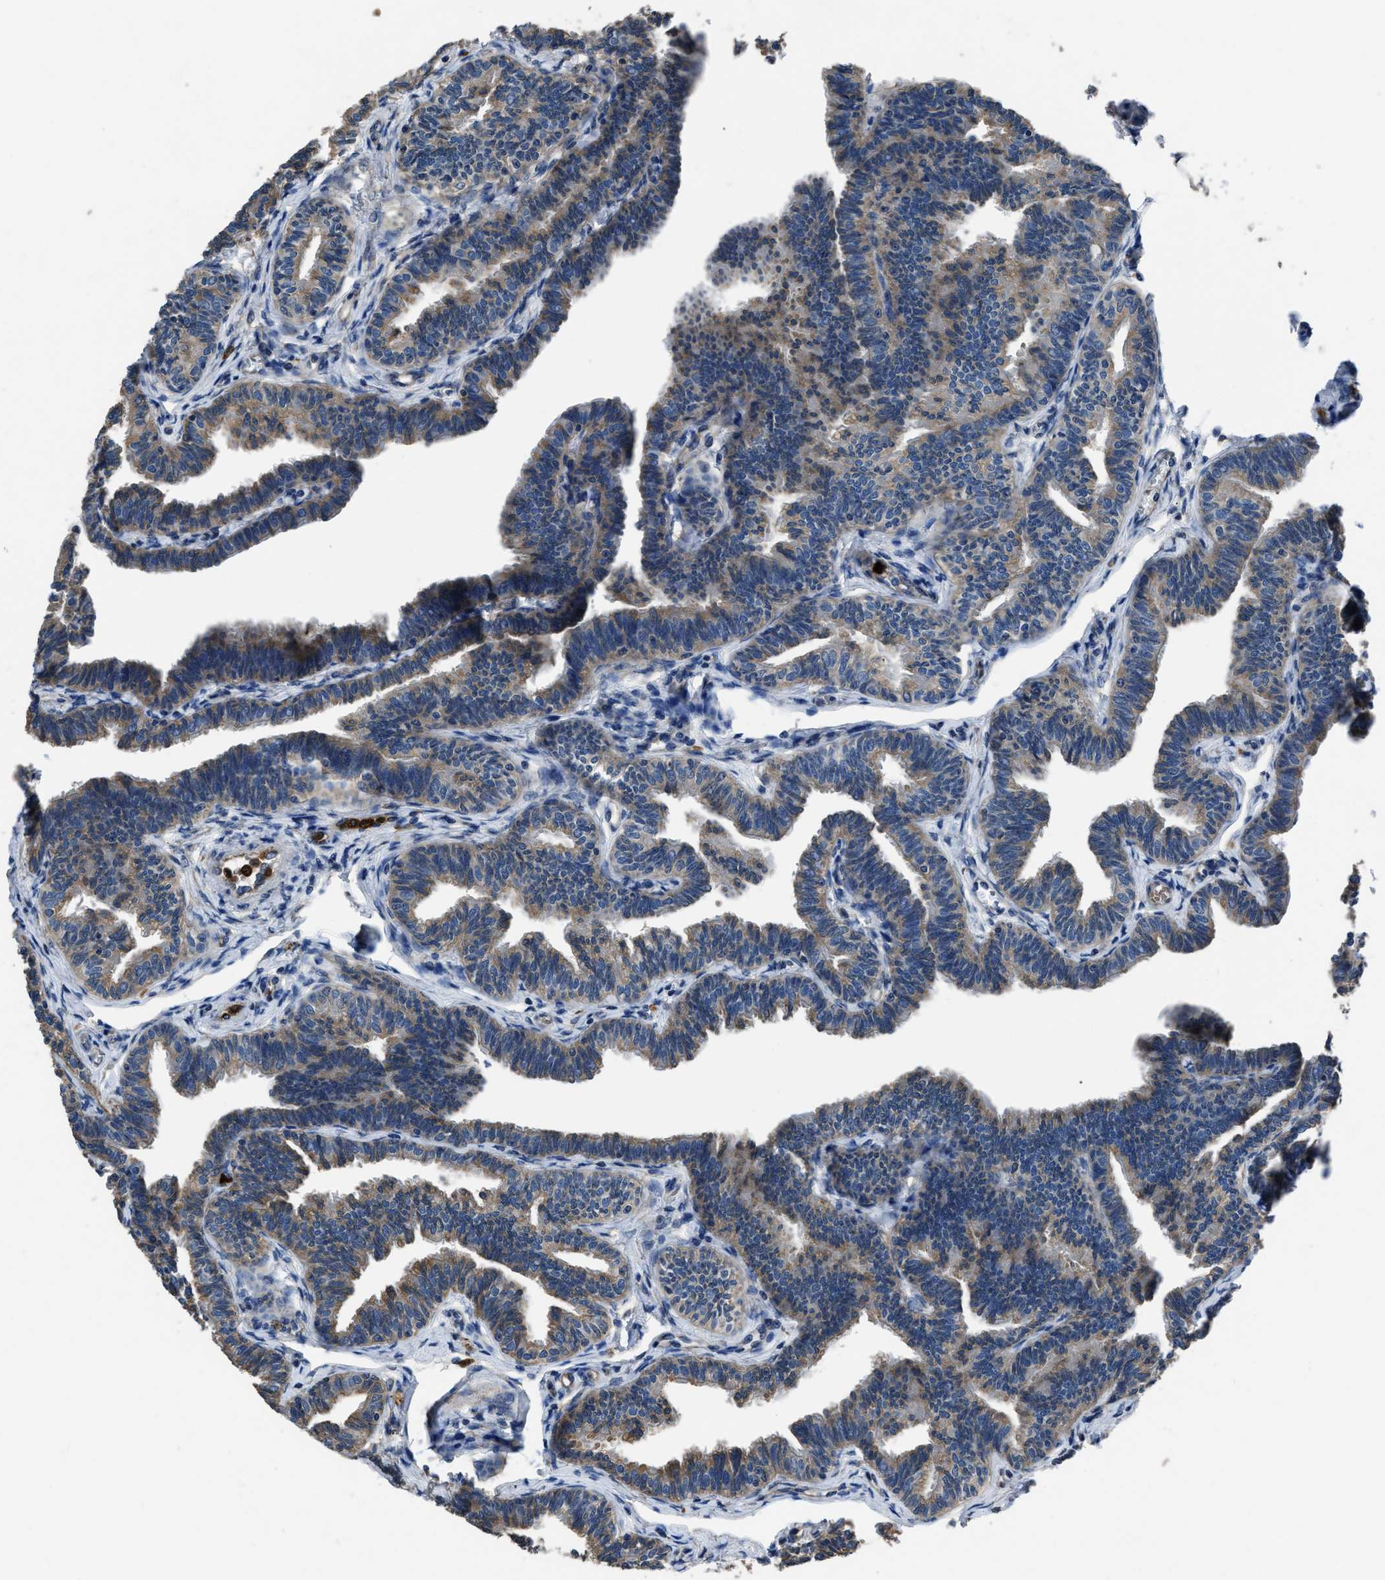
{"staining": {"intensity": "moderate", "quantity": "25%-75%", "location": "cytoplasmic/membranous"}, "tissue": "fallopian tube", "cell_type": "Glandular cells", "image_type": "normal", "snomed": [{"axis": "morphology", "description": "Normal tissue, NOS"}, {"axis": "topography", "description": "Fallopian tube"}, {"axis": "topography", "description": "Ovary"}], "caption": "IHC micrograph of benign human fallopian tube stained for a protein (brown), which demonstrates medium levels of moderate cytoplasmic/membranous expression in about 25%-75% of glandular cells.", "gene": "ANGPT1", "patient": {"sex": "female", "age": 23}}